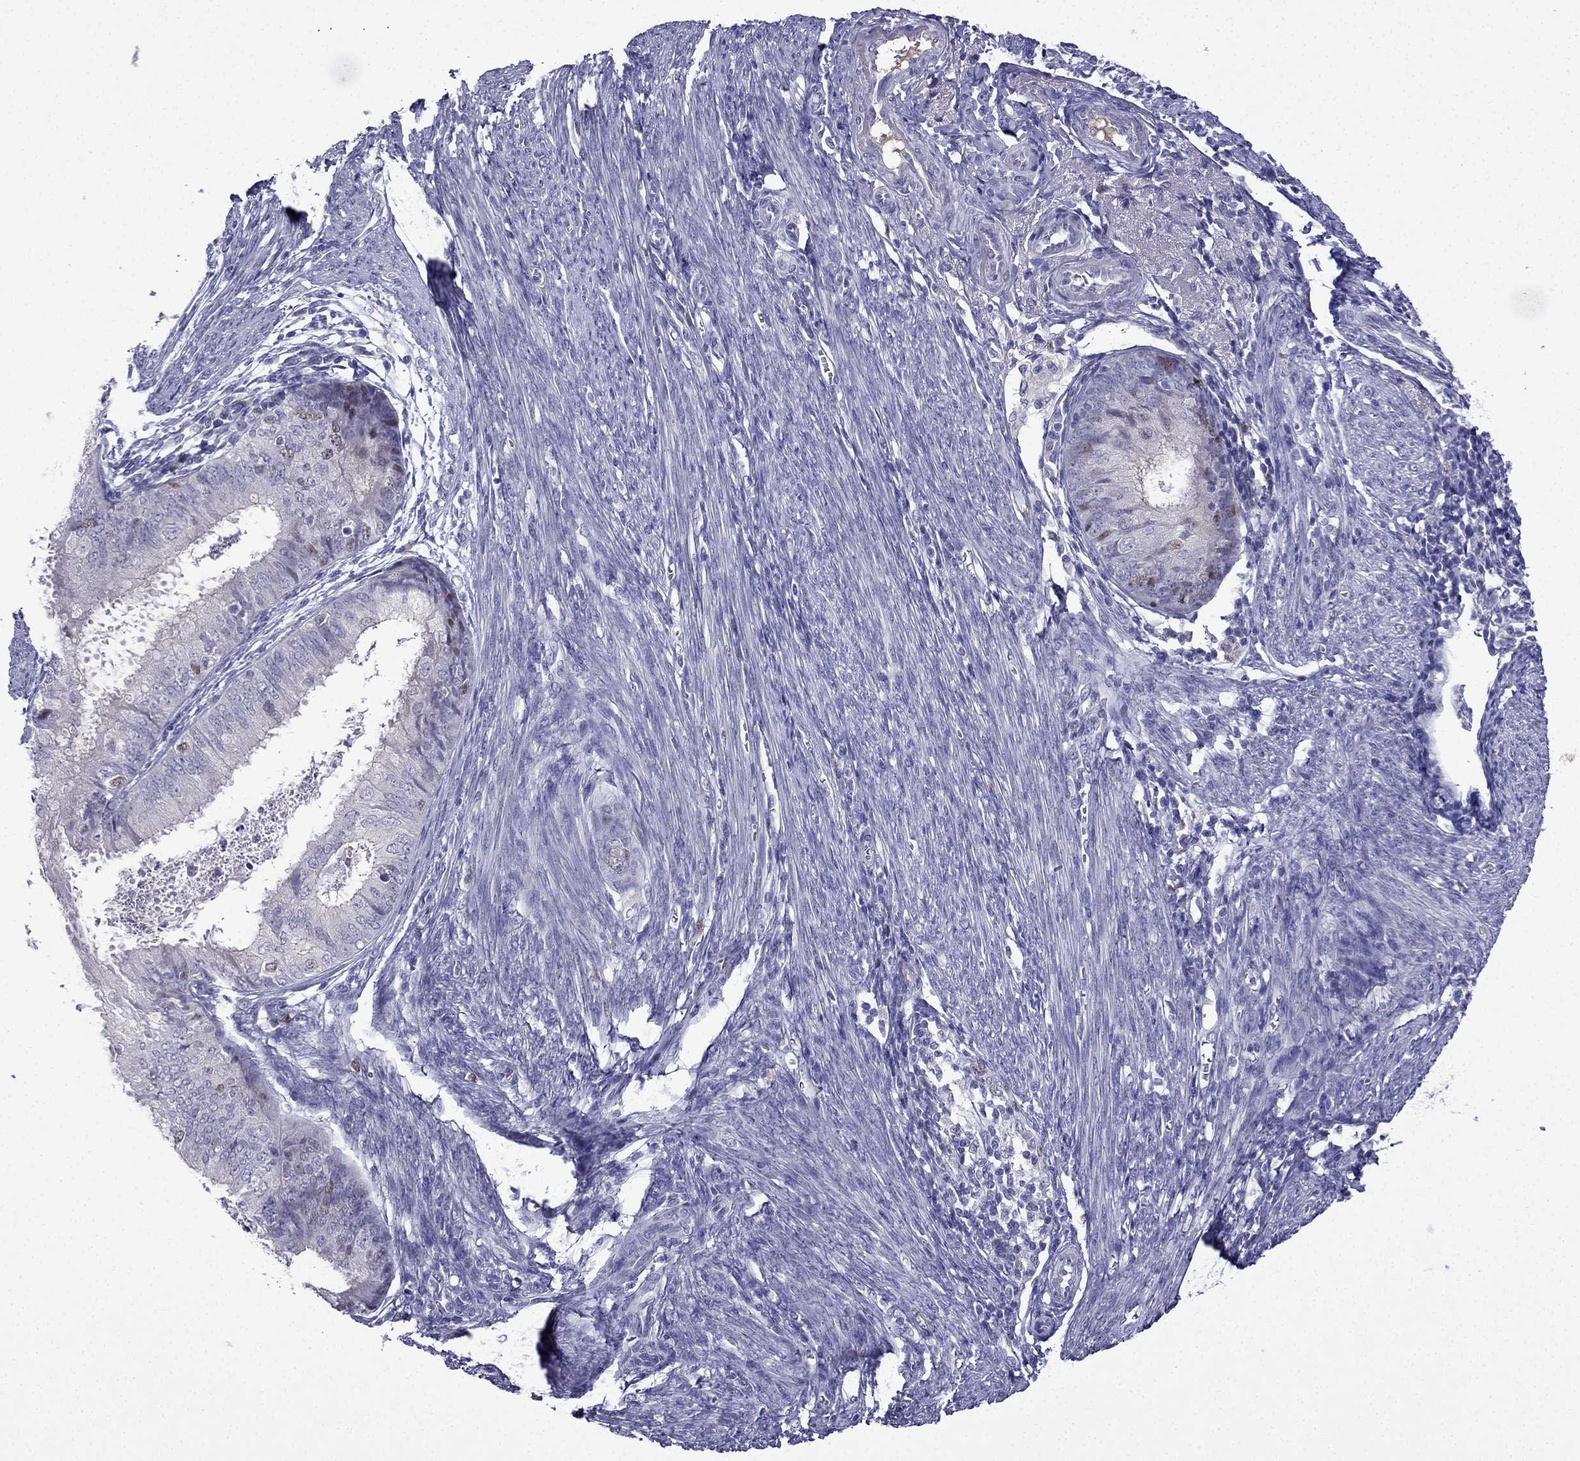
{"staining": {"intensity": "weak", "quantity": "<25%", "location": "nuclear"}, "tissue": "endometrial cancer", "cell_type": "Tumor cells", "image_type": "cancer", "snomed": [{"axis": "morphology", "description": "Adenocarcinoma, NOS"}, {"axis": "topography", "description": "Endometrium"}], "caption": "Immunohistochemical staining of endometrial cancer reveals no significant positivity in tumor cells.", "gene": "UHRF1", "patient": {"sex": "female", "age": 57}}